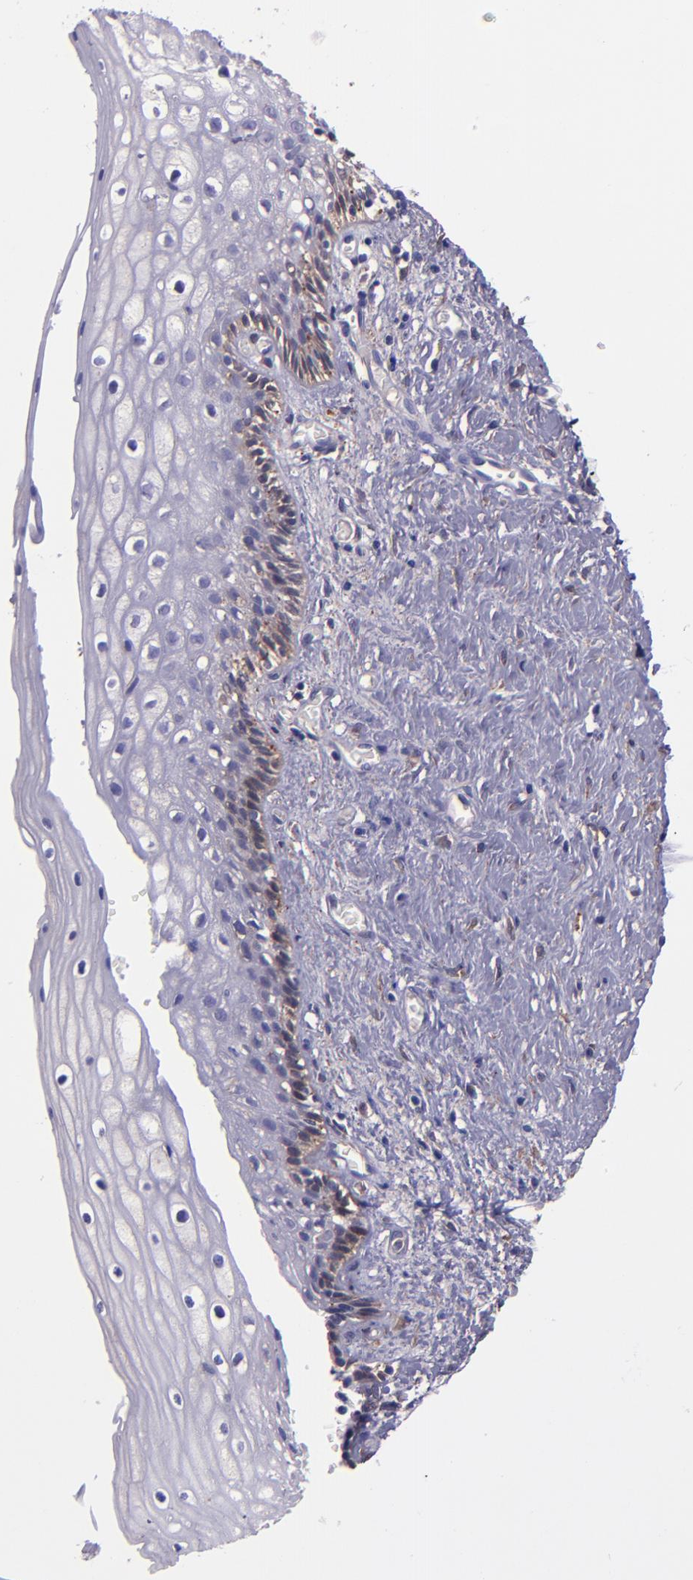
{"staining": {"intensity": "moderate", "quantity": "<25%", "location": "cytoplasmic/membranous"}, "tissue": "vagina", "cell_type": "Squamous epithelial cells", "image_type": "normal", "snomed": [{"axis": "morphology", "description": "Normal tissue, NOS"}, {"axis": "topography", "description": "Vagina"}], "caption": "DAB immunohistochemical staining of normal vagina displays moderate cytoplasmic/membranous protein expression in about <25% of squamous epithelial cells.", "gene": "WASH6P", "patient": {"sex": "female", "age": 46}}